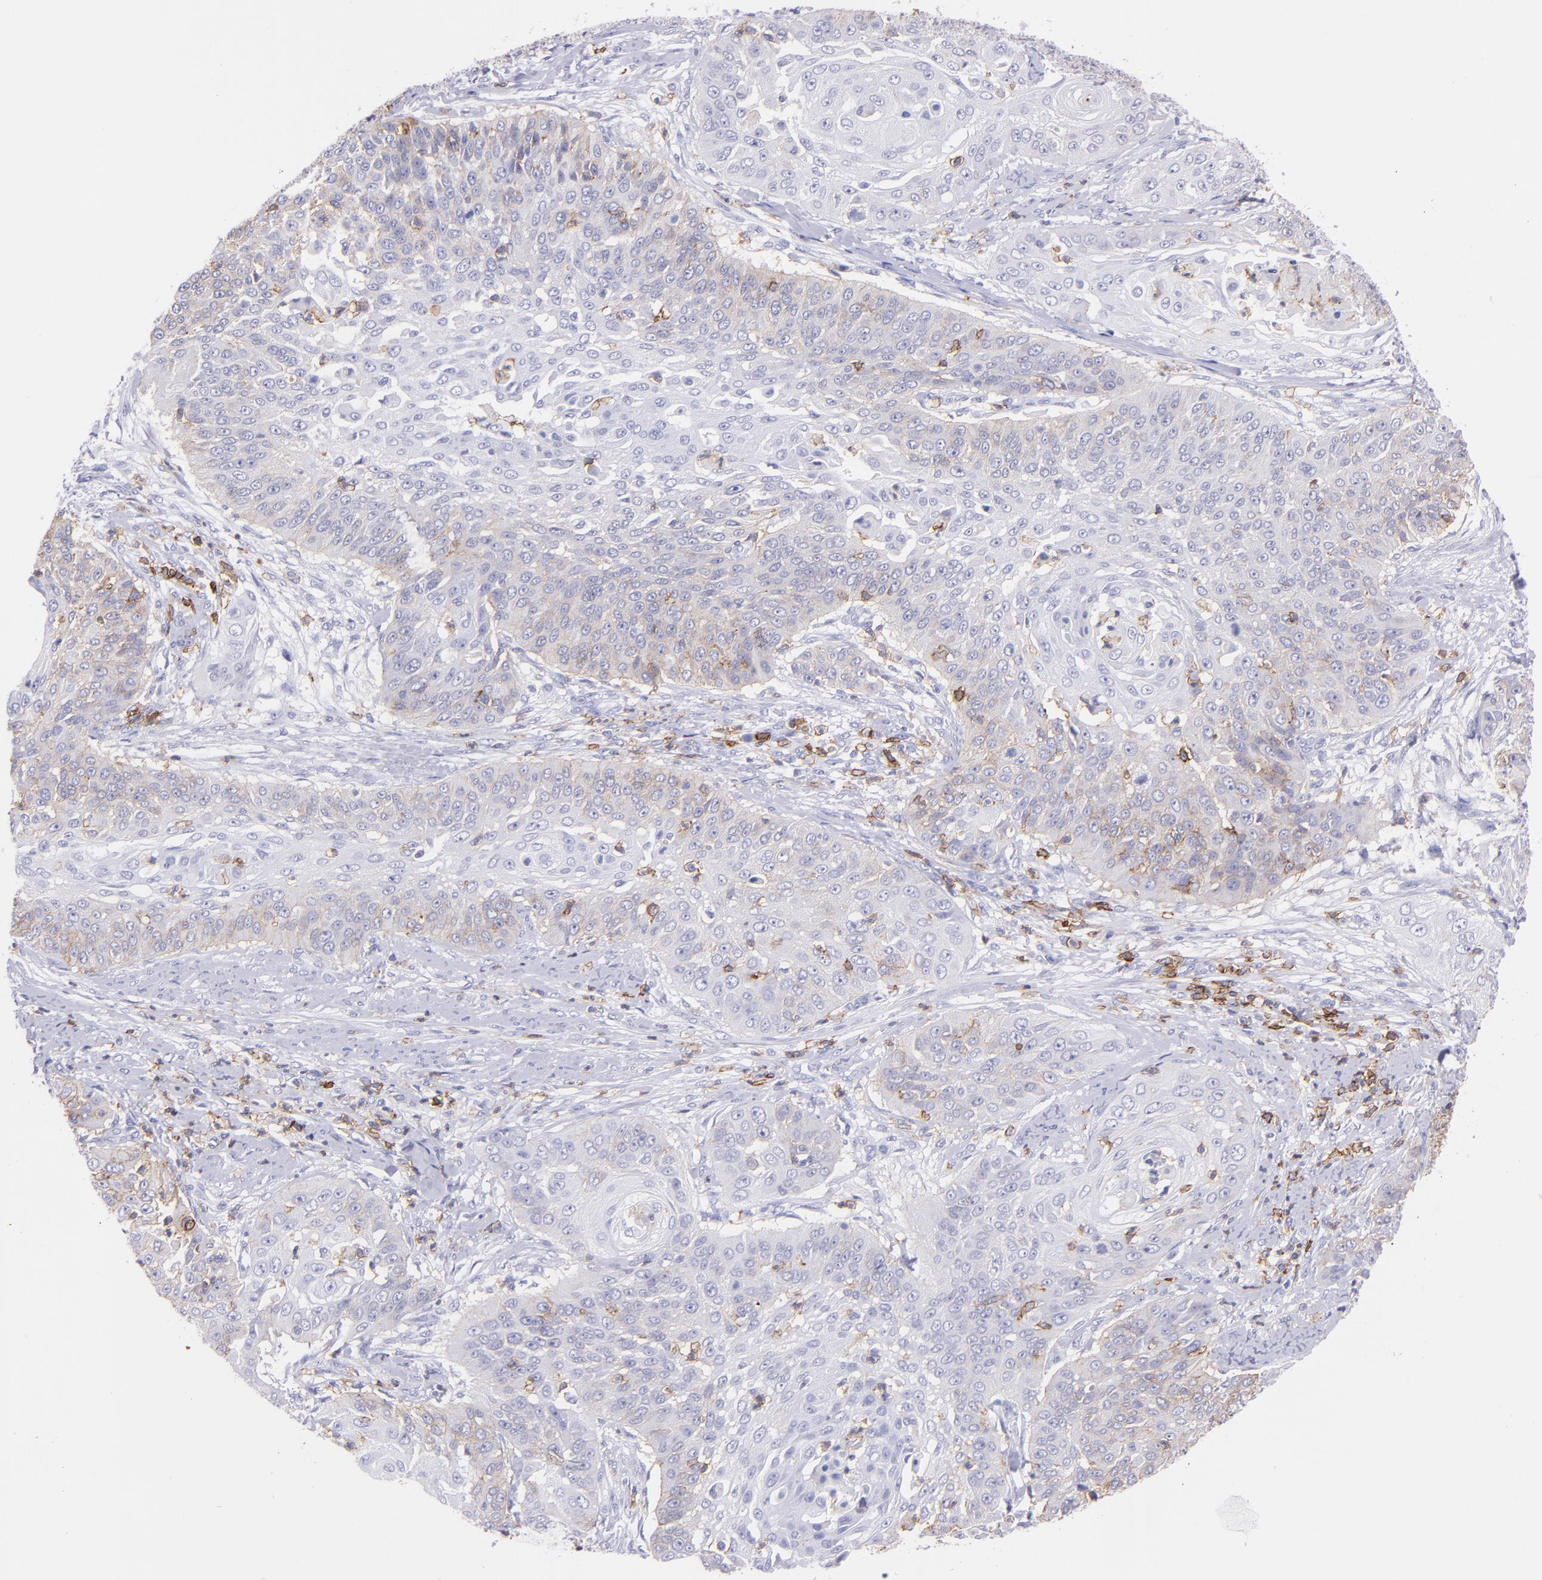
{"staining": {"intensity": "weak", "quantity": "<25%", "location": "cytoplasmic/membranous"}, "tissue": "cervical cancer", "cell_type": "Tumor cells", "image_type": "cancer", "snomed": [{"axis": "morphology", "description": "Squamous cell carcinoma, NOS"}, {"axis": "topography", "description": "Cervix"}], "caption": "A micrograph of cervical cancer stained for a protein shows no brown staining in tumor cells. (Brightfield microscopy of DAB immunohistochemistry (IHC) at high magnification).", "gene": "SPN", "patient": {"sex": "female", "age": 64}}